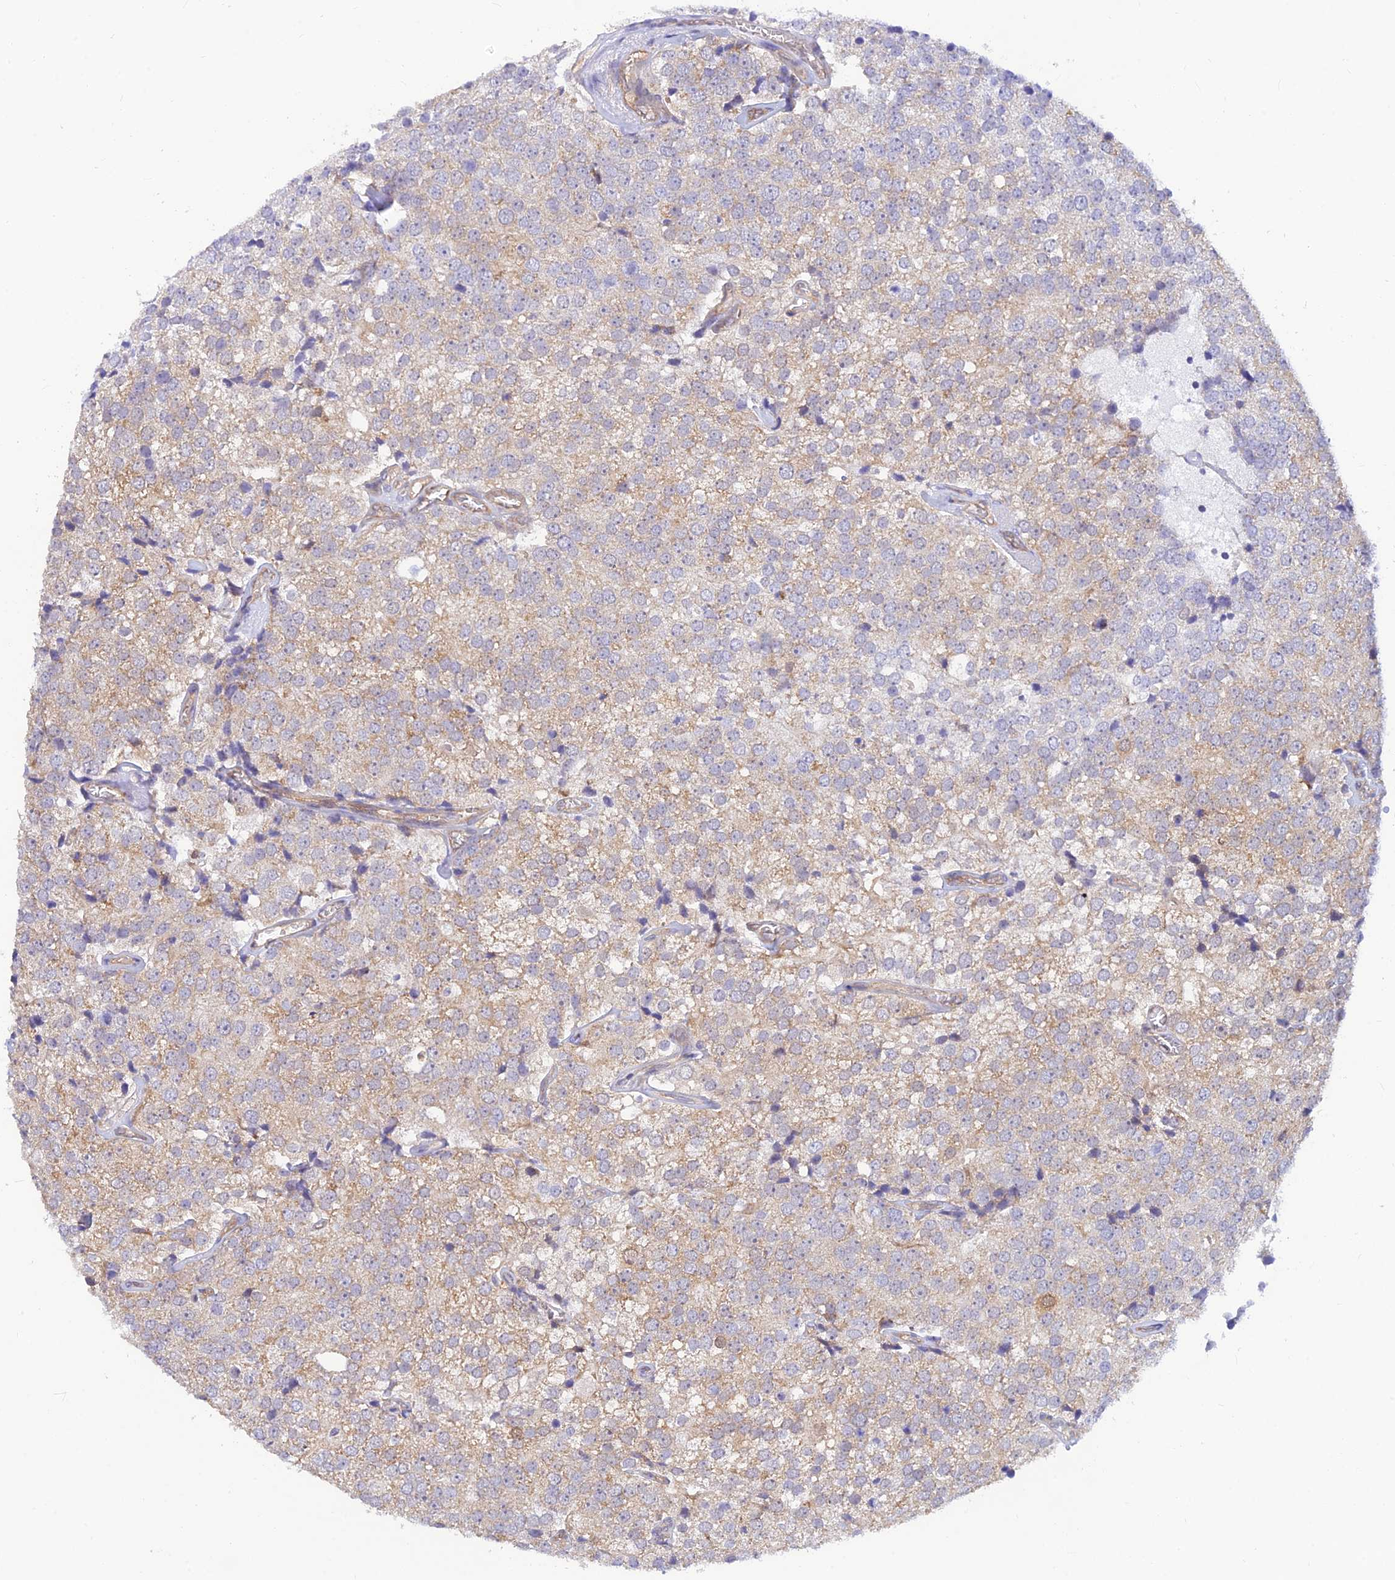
{"staining": {"intensity": "weak", "quantity": "25%-75%", "location": "cytoplasmic/membranous"}, "tissue": "prostate cancer", "cell_type": "Tumor cells", "image_type": "cancer", "snomed": [{"axis": "morphology", "description": "Adenocarcinoma, High grade"}, {"axis": "topography", "description": "Prostate"}], "caption": "Immunohistochemistry (IHC) staining of prostate adenocarcinoma (high-grade), which shows low levels of weak cytoplasmic/membranous positivity in about 25%-75% of tumor cells indicating weak cytoplasmic/membranous protein positivity. The staining was performed using DAB (3,3'-diaminobenzidine) (brown) for protein detection and nuclei were counterstained in hematoxylin (blue).", "gene": "LYSMD2", "patient": {"sex": "male", "age": 49}}